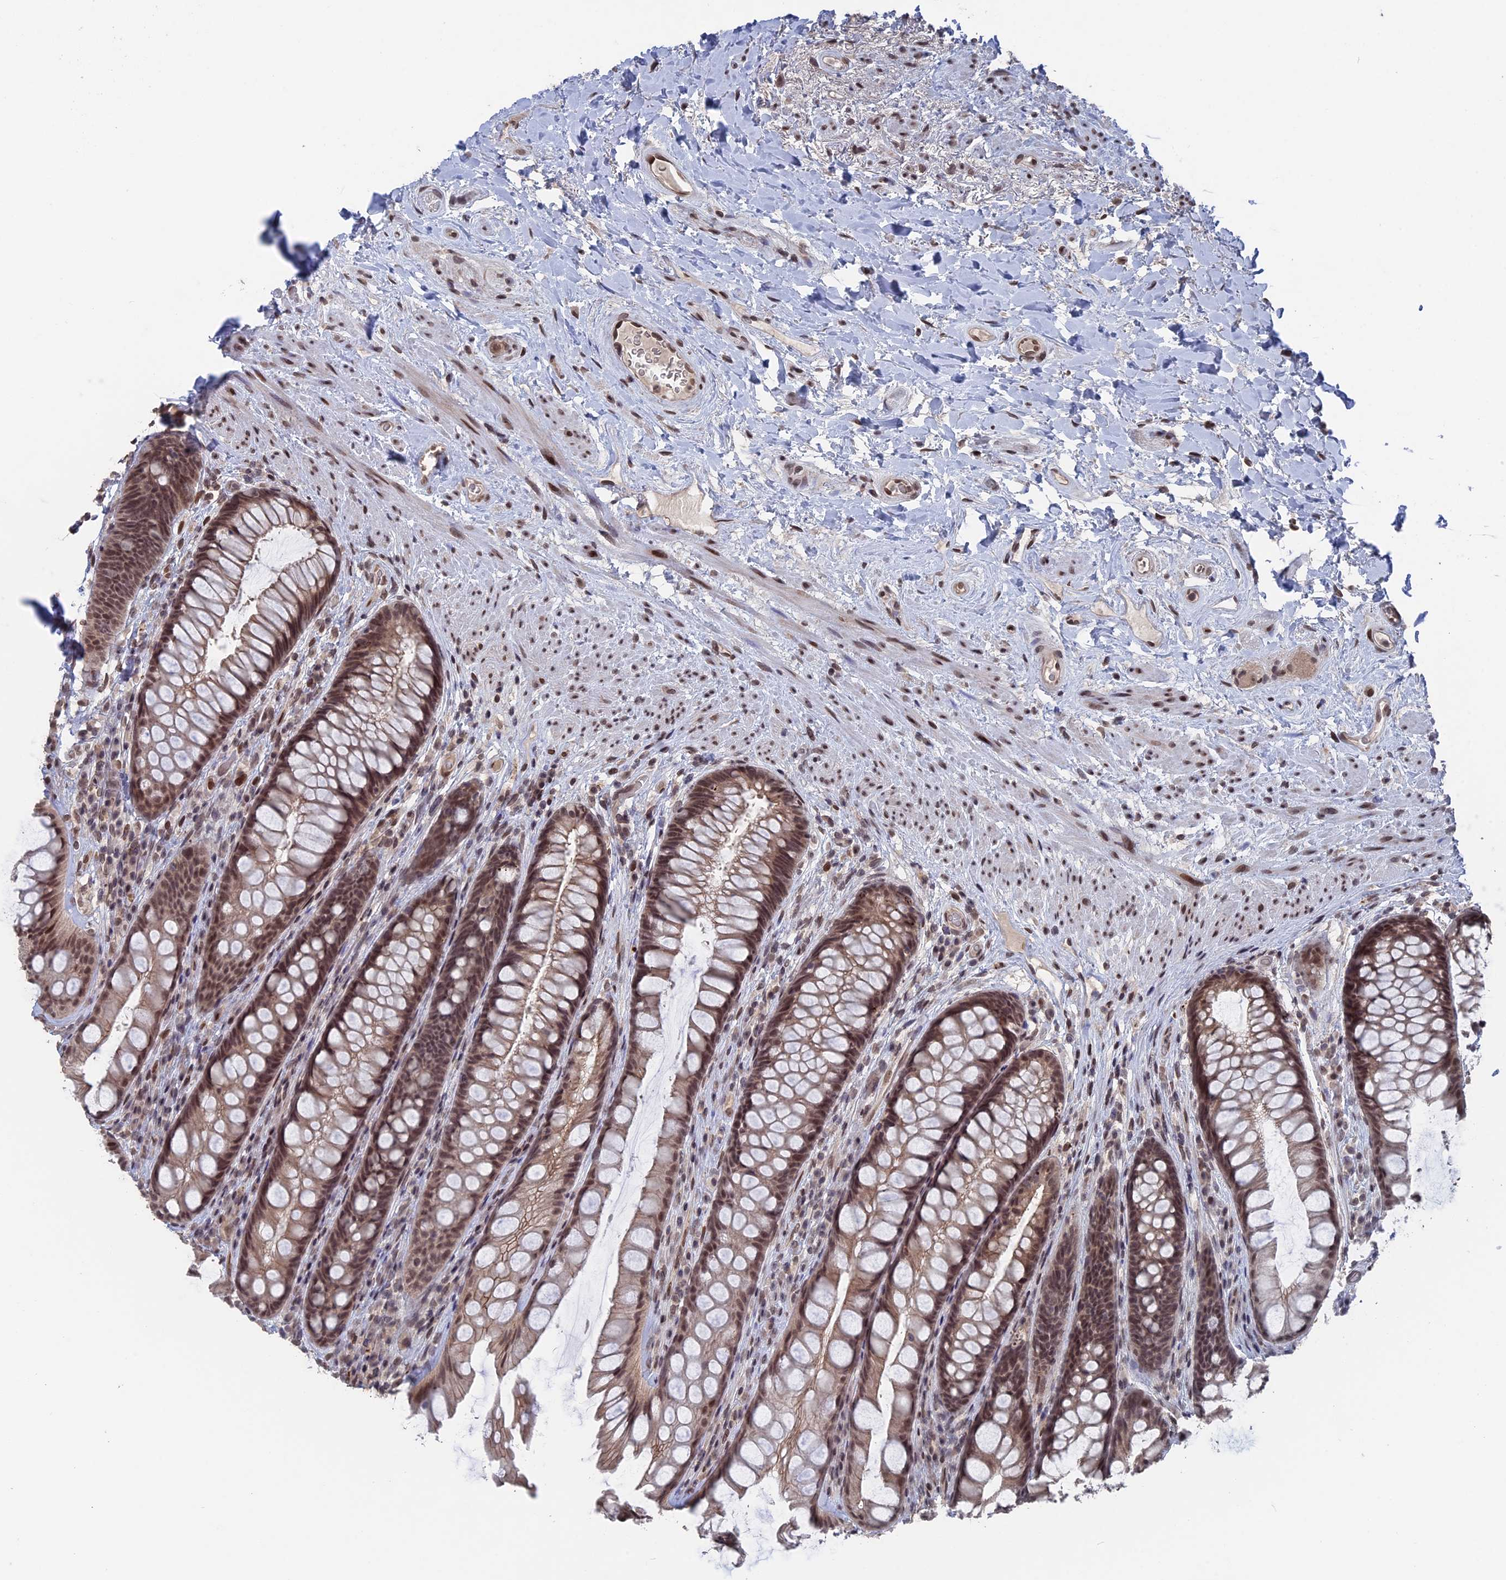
{"staining": {"intensity": "moderate", "quantity": ">75%", "location": "nuclear"}, "tissue": "rectum", "cell_type": "Glandular cells", "image_type": "normal", "snomed": [{"axis": "morphology", "description": "Normal tissue, NOS"}, {"axis": "topography", "description": "Rectum"}], "caption": "A high-resolution micrograph shows immunohistochemistry (IHC) staining of benign rectum, which exhibits moderate nuclear expression in about >75% of glandular cells.", "gene": "NR2C2AP", "patient": {"sex": "male", "age": 74}}